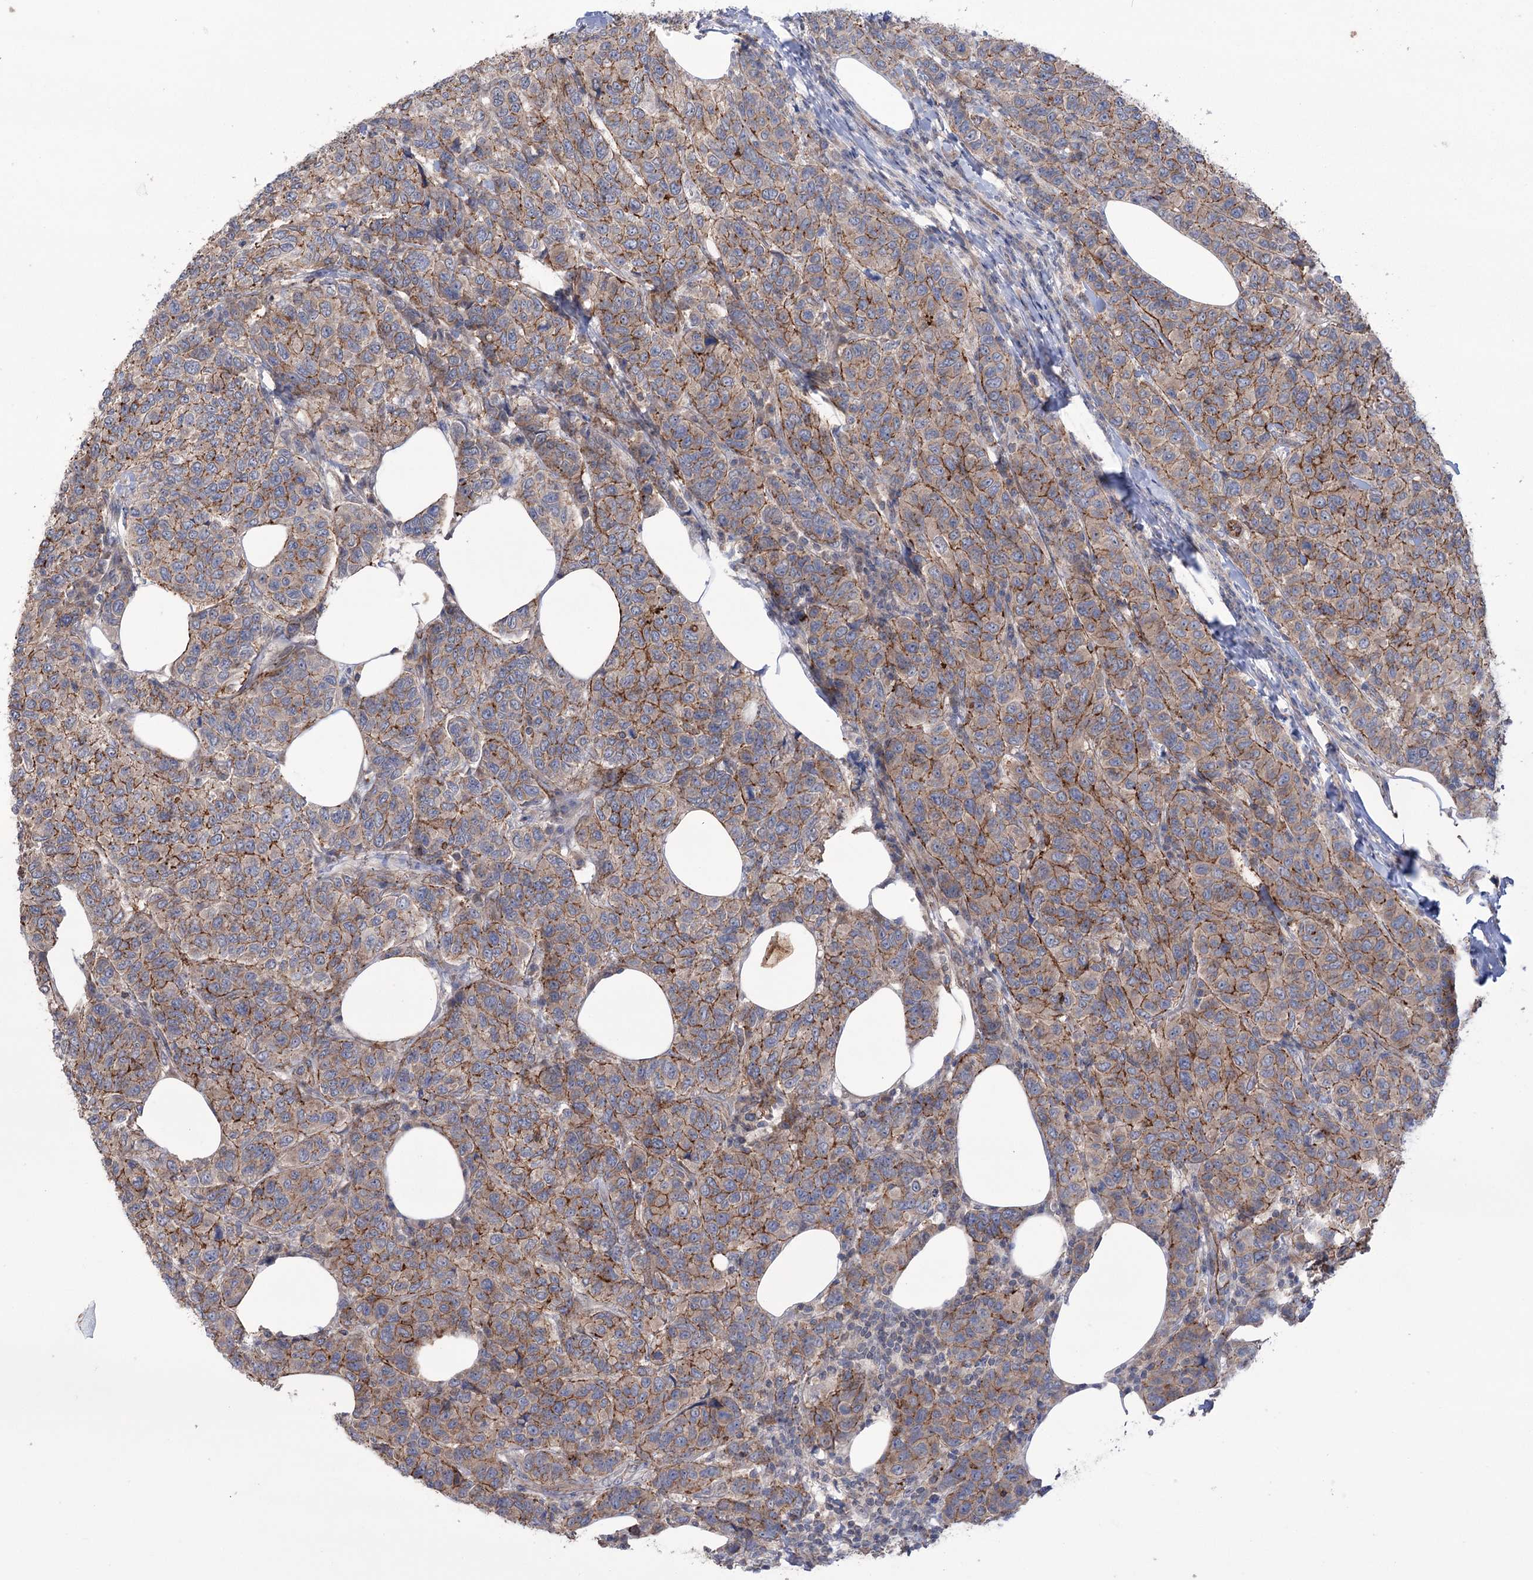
{"staining": {"intensity": "moderate", "quantity": ">75%", "location": "cytoplasmic/membranous"}, "tissue": "breast cancer", "cell_type": "Tumor cells", "image_type": "cancer", "snomed": [{"axis": "morphology", "description": "Duct carcinoma"}, {"axis": "topography", "description": "Breast"}], "caption": "This is a photomicrograph of IHC staining of intraductal carcinoma (breast), which shows moderate expression in the cytoplasmic/membranous of tumor cells.", "gene": "TRIM71", "patient": {"sex": "female", "age": 55}}